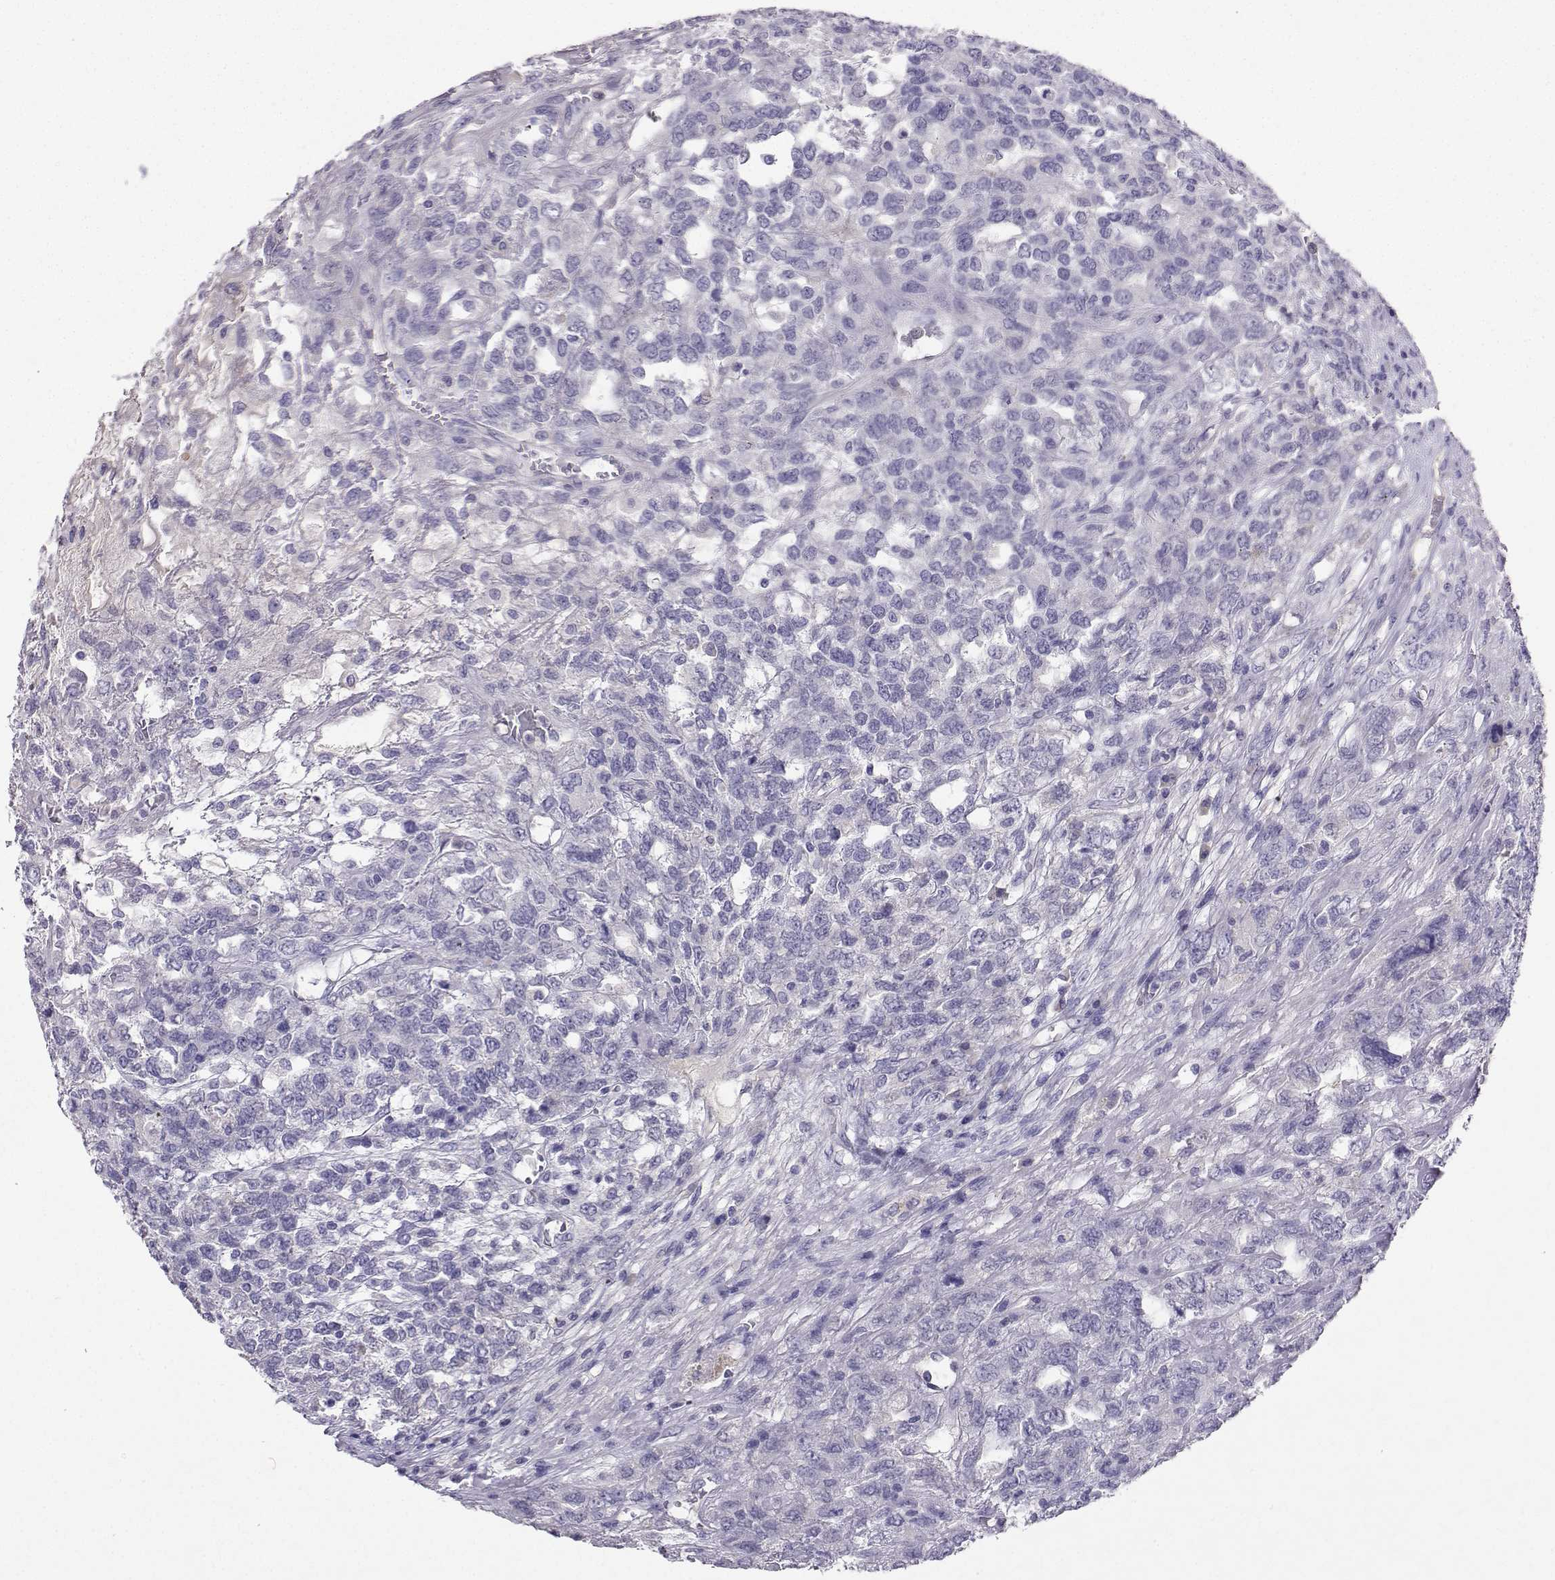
{"staining": {"intensity": "negative", "quantity": "none", "location": "none"}, "tissue": "testis cancer", "cell_type": "Tumor cells", "image_type": "cancer", "snomed": [{"axis": "morphology", "description": "Seminoma, NOS"}, {"axis": "topography", "description": "Testis"}], "caption": "DAB immunohistochemical staining of human seminoma (testis) reveals no significant staining in tumor cells.", "gene": "GRIK4", "patient": {"sex": "male", "age": 52}}